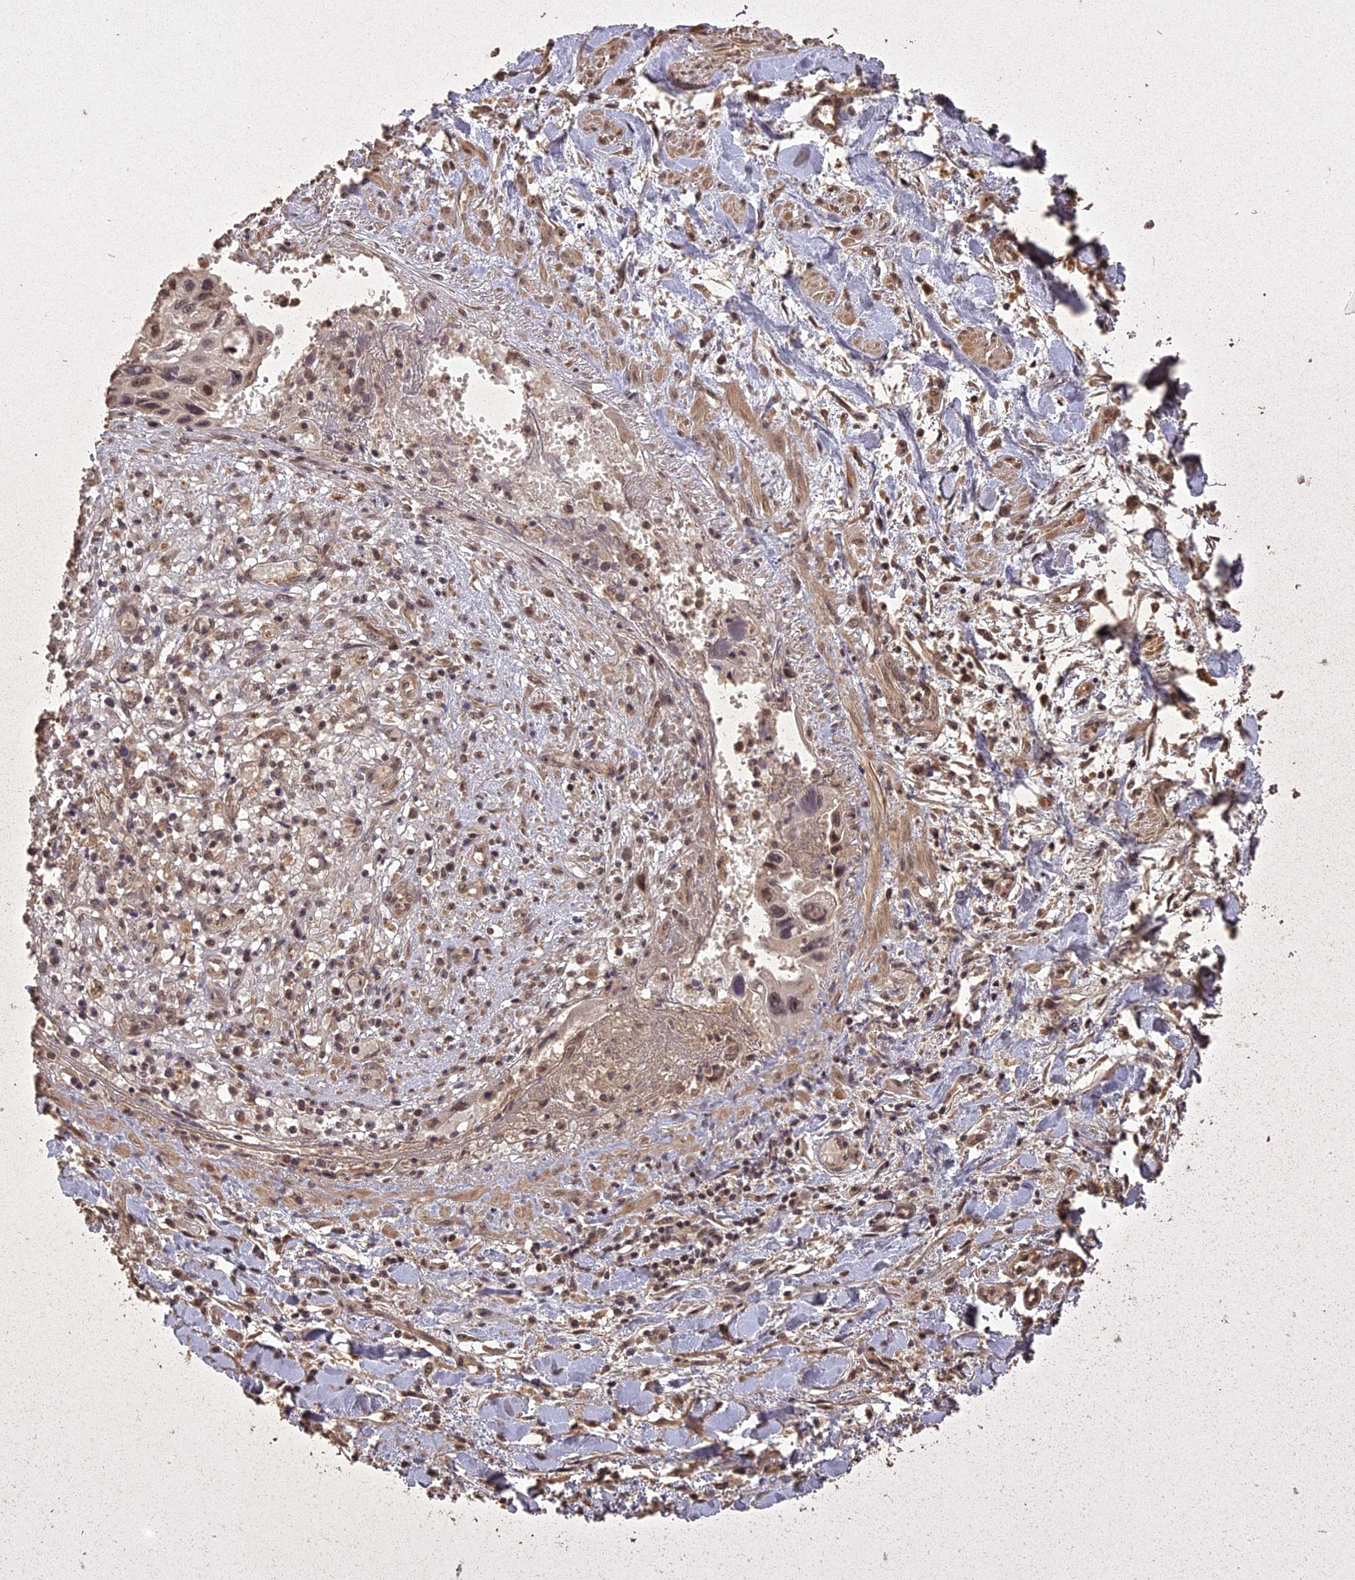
{"staining": {"intensity": "moderate", "quantity": ">75%", "location": "nuclear"}, "tissue": "pancreatic cancer", "cell_type": "Tumor cells", "image_type": "cancer", "snomed": [{"axis": "morphology", "description": "Adenocarcinoma, NOS"}, {"axis": "topography", "description": "Pancreas"}], "caption": "Pancreatic adenocarcinoma stained with immunohistochemistry reveals moderate nuclear staining in approximately >75% of tumor cells.", "gene": "LIN37", "patient": {"sex": "female", "age": 50}}